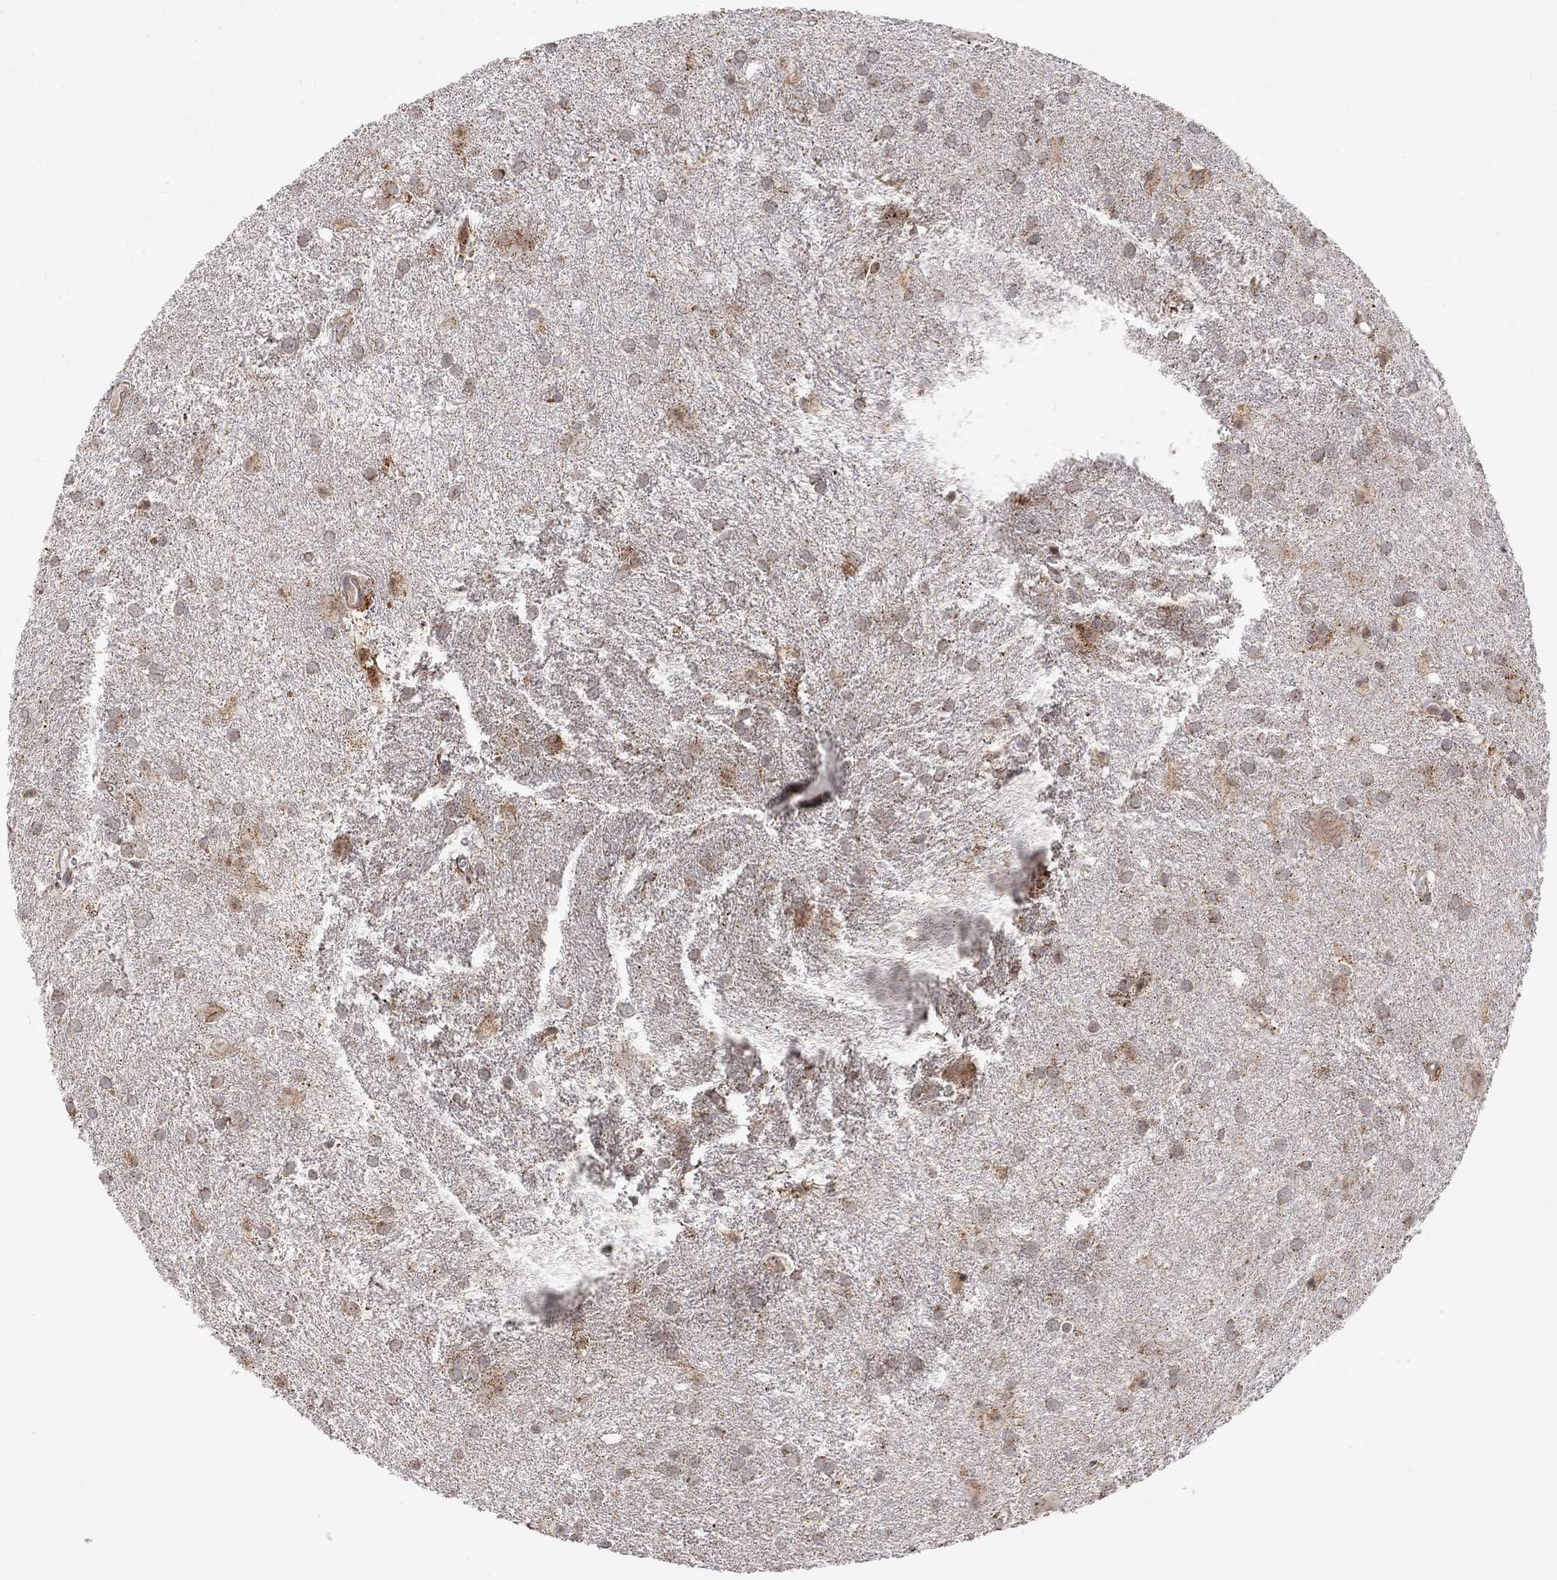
{"staining": {"intensity": "moderate", "quantity": "<25%", "location": "cytoplasmic/membranous"}, "tissue": "glioma", "cell_type": "Tumor cells", "image_type": "cancer", "snomed": [{"axis": "morphology", "description": "Glioma, malignant, Low grade"}, {"axis": "topography", "description": "Brain"}], "caption": "Immunohistochemical staining of low-grade glioma (malignant) displays low levels of moderate cytoplasmic/membranous protein expression in approximately <25% of tumor cells. The staining is performed using DAB brown chromogen to label protein expression. The nuclei are counter-stained blue using hematoxylin.", "gene": "IDS", "patient": {"sex": "male", "age": 58}}